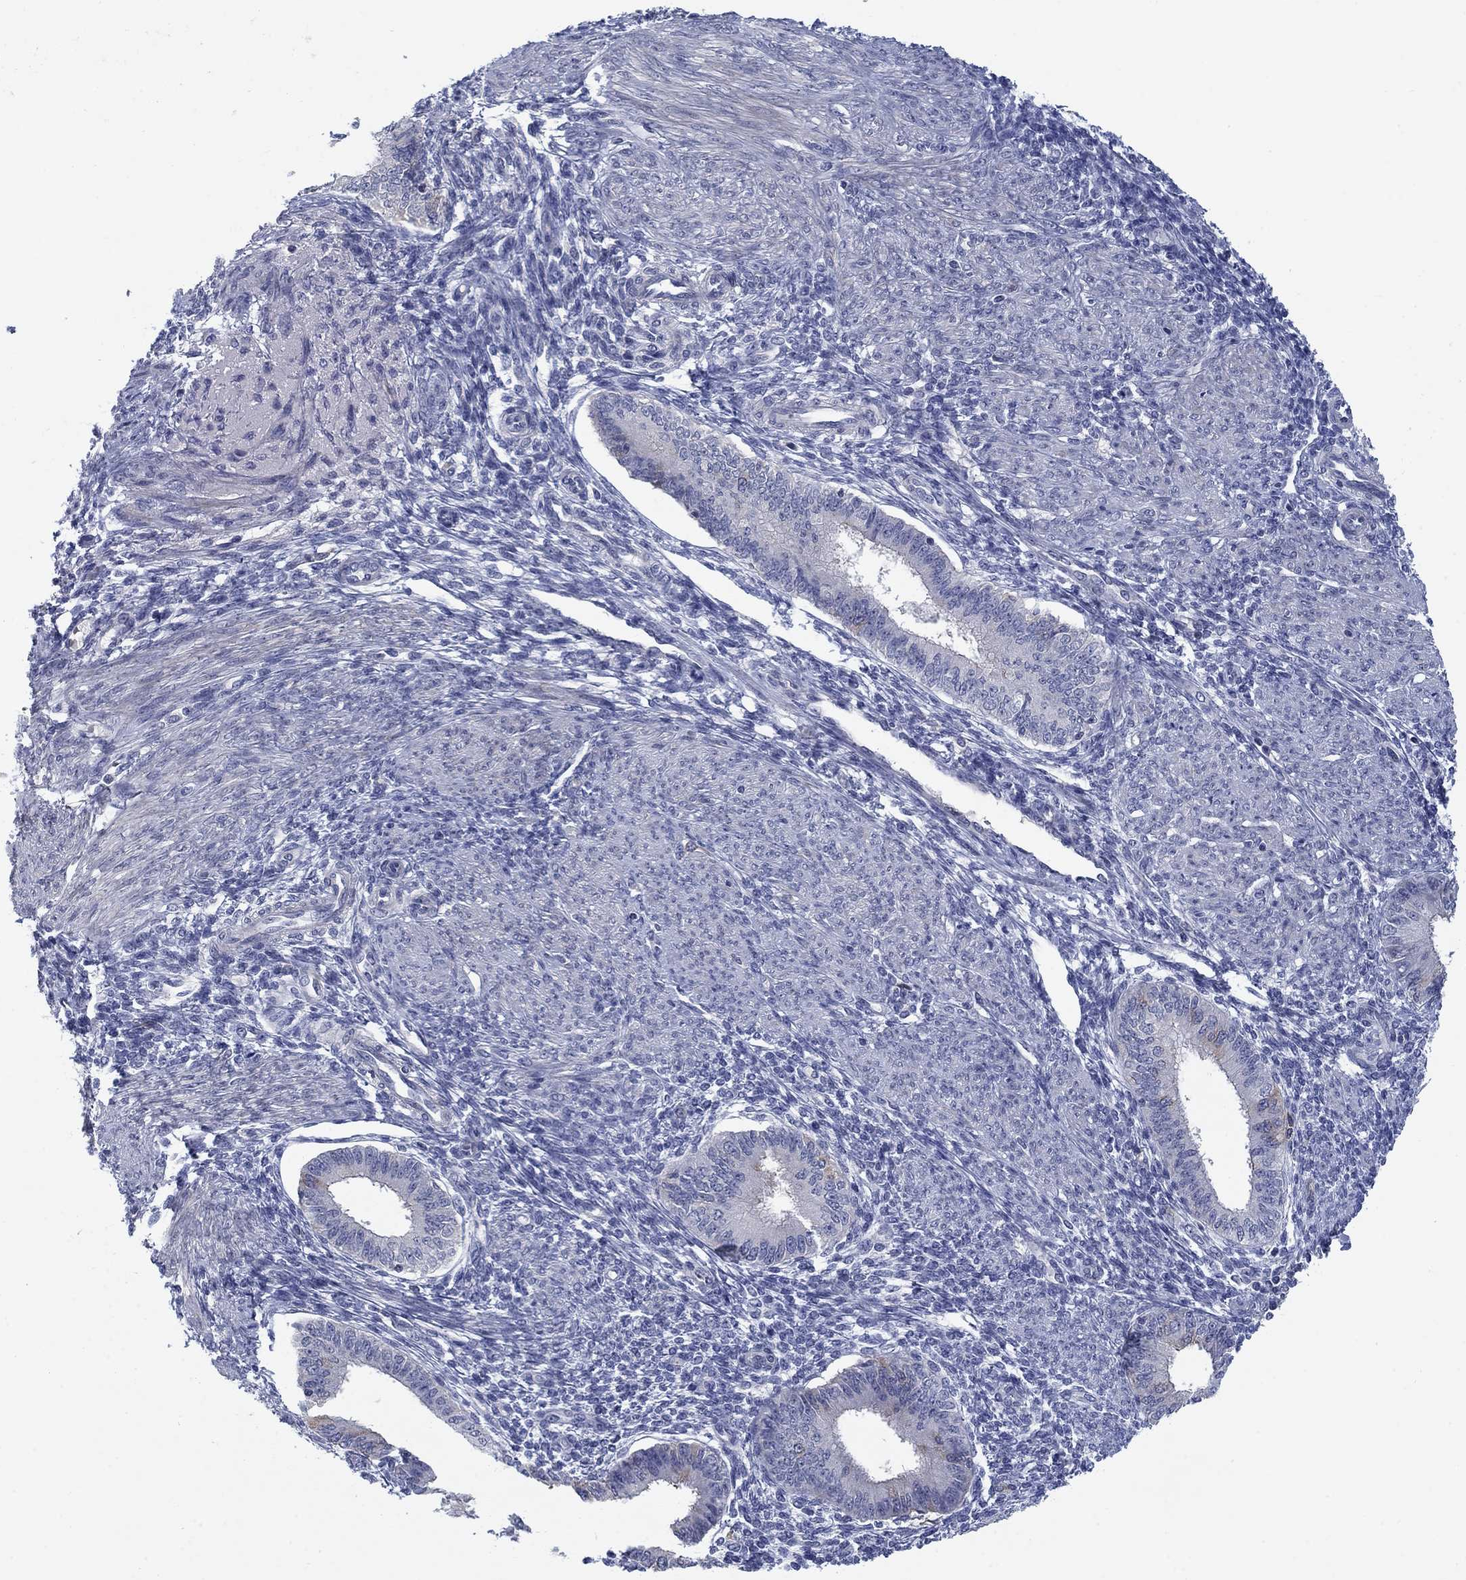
{"staining": {"intensity": "negative", "quantity": "none", "location": "none"}, "tissue": "endometrium", "cell_type": "Cells in endometrial stroma", "image_type": "normal", "snomed": [{"axis": "morphology", "description": "Normal tissue, NOS"}, {"axis": "topography", "description": "Endometrium"}], "caption": "Immunohistochemistry (IHC) photomicrograph of benign endometrium: endometrium stained with DAB shows no significant protein staining in cells in endometrial stroma.", "gene": "KIF15", "patient": {"sex": "female", "age": 39}}